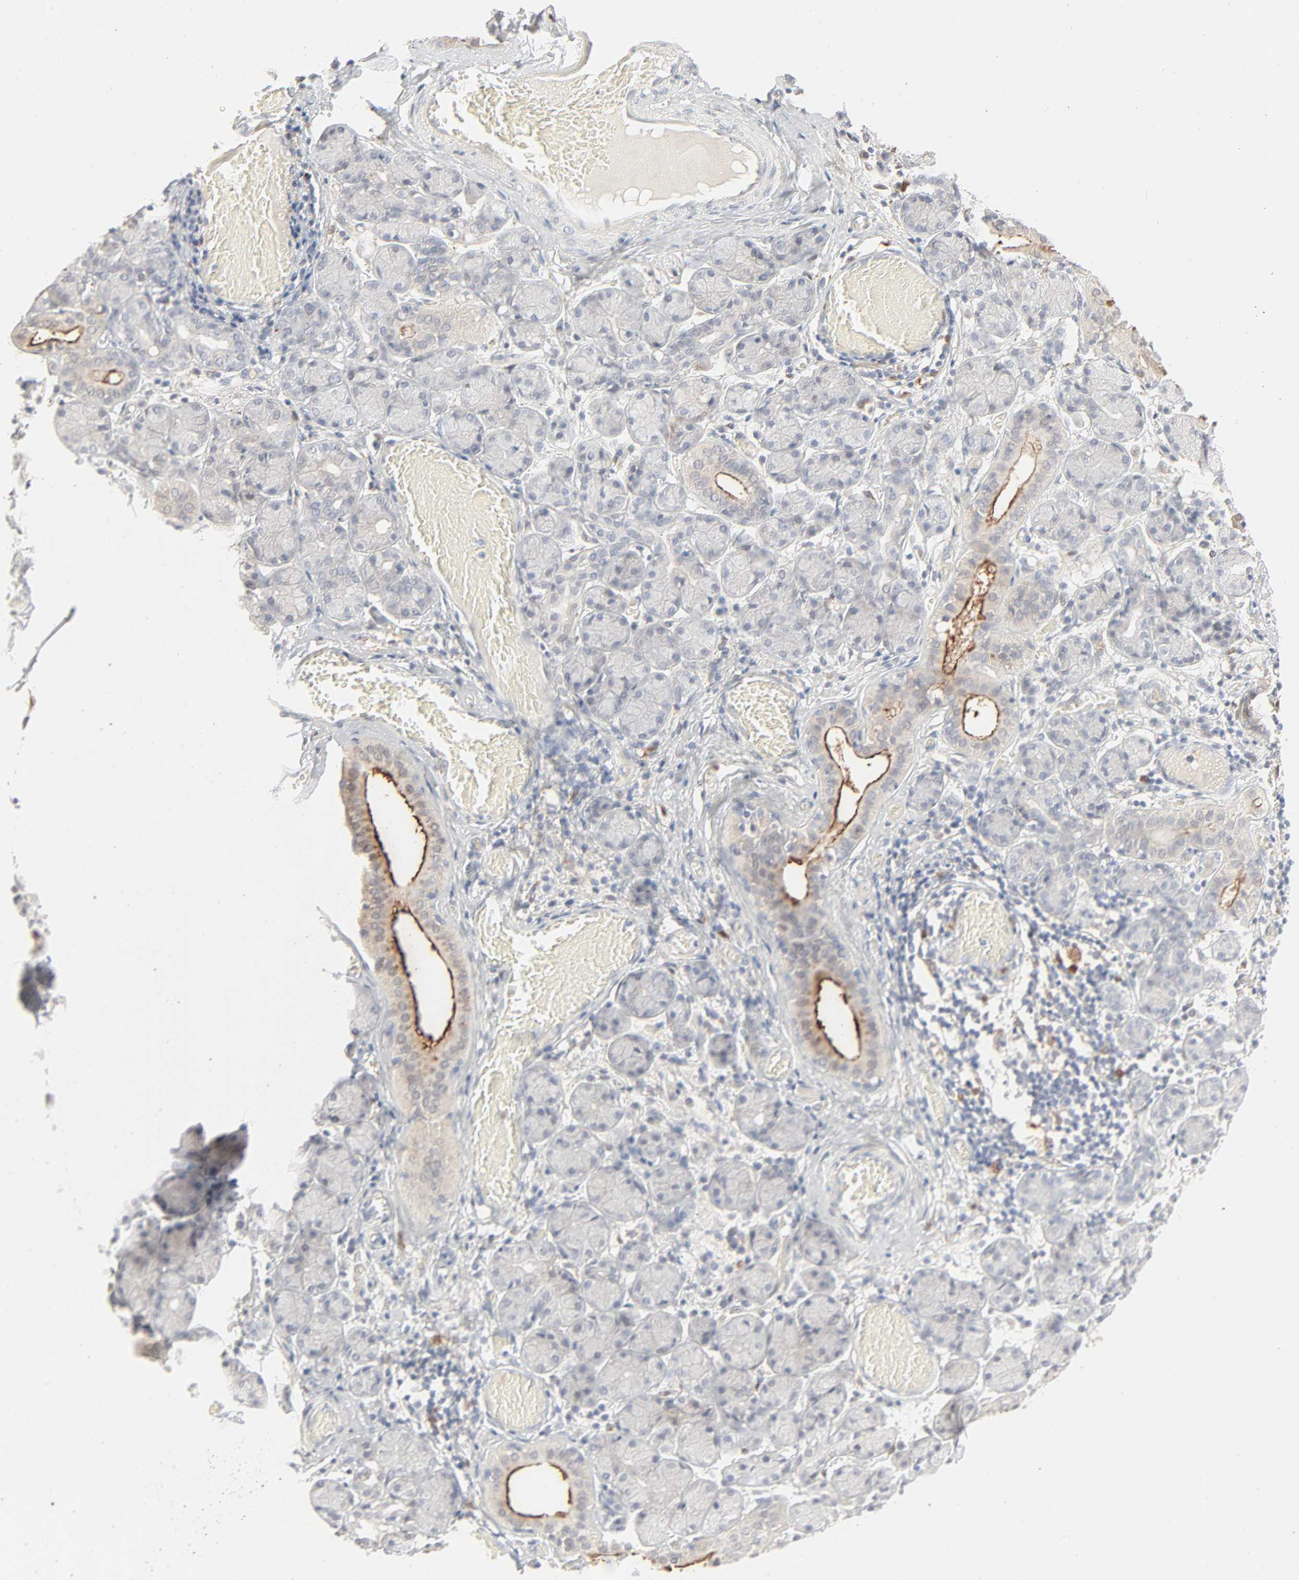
{"staining": {"intensity": "strong", "quantity": "<25%", "location": "cytoplasmic/membranous"}, "tissue": "salivary gland", "cell_type": "Glandular cells", "image_type": "normal", "snomed": [{"axis": "morphology", "description": "Normal tissue, NOS"}, {"axis": "topography", "description": "Salivary gland"}], "caption": "The immunohistochemical stain labels strong cytoplasmic/membranous positivity in glandular cells of unremarkable salivary gland. Nuclei are stained in blue.", "gene": "LGALS2", "patient": {"sex": "female", "age": 24}}